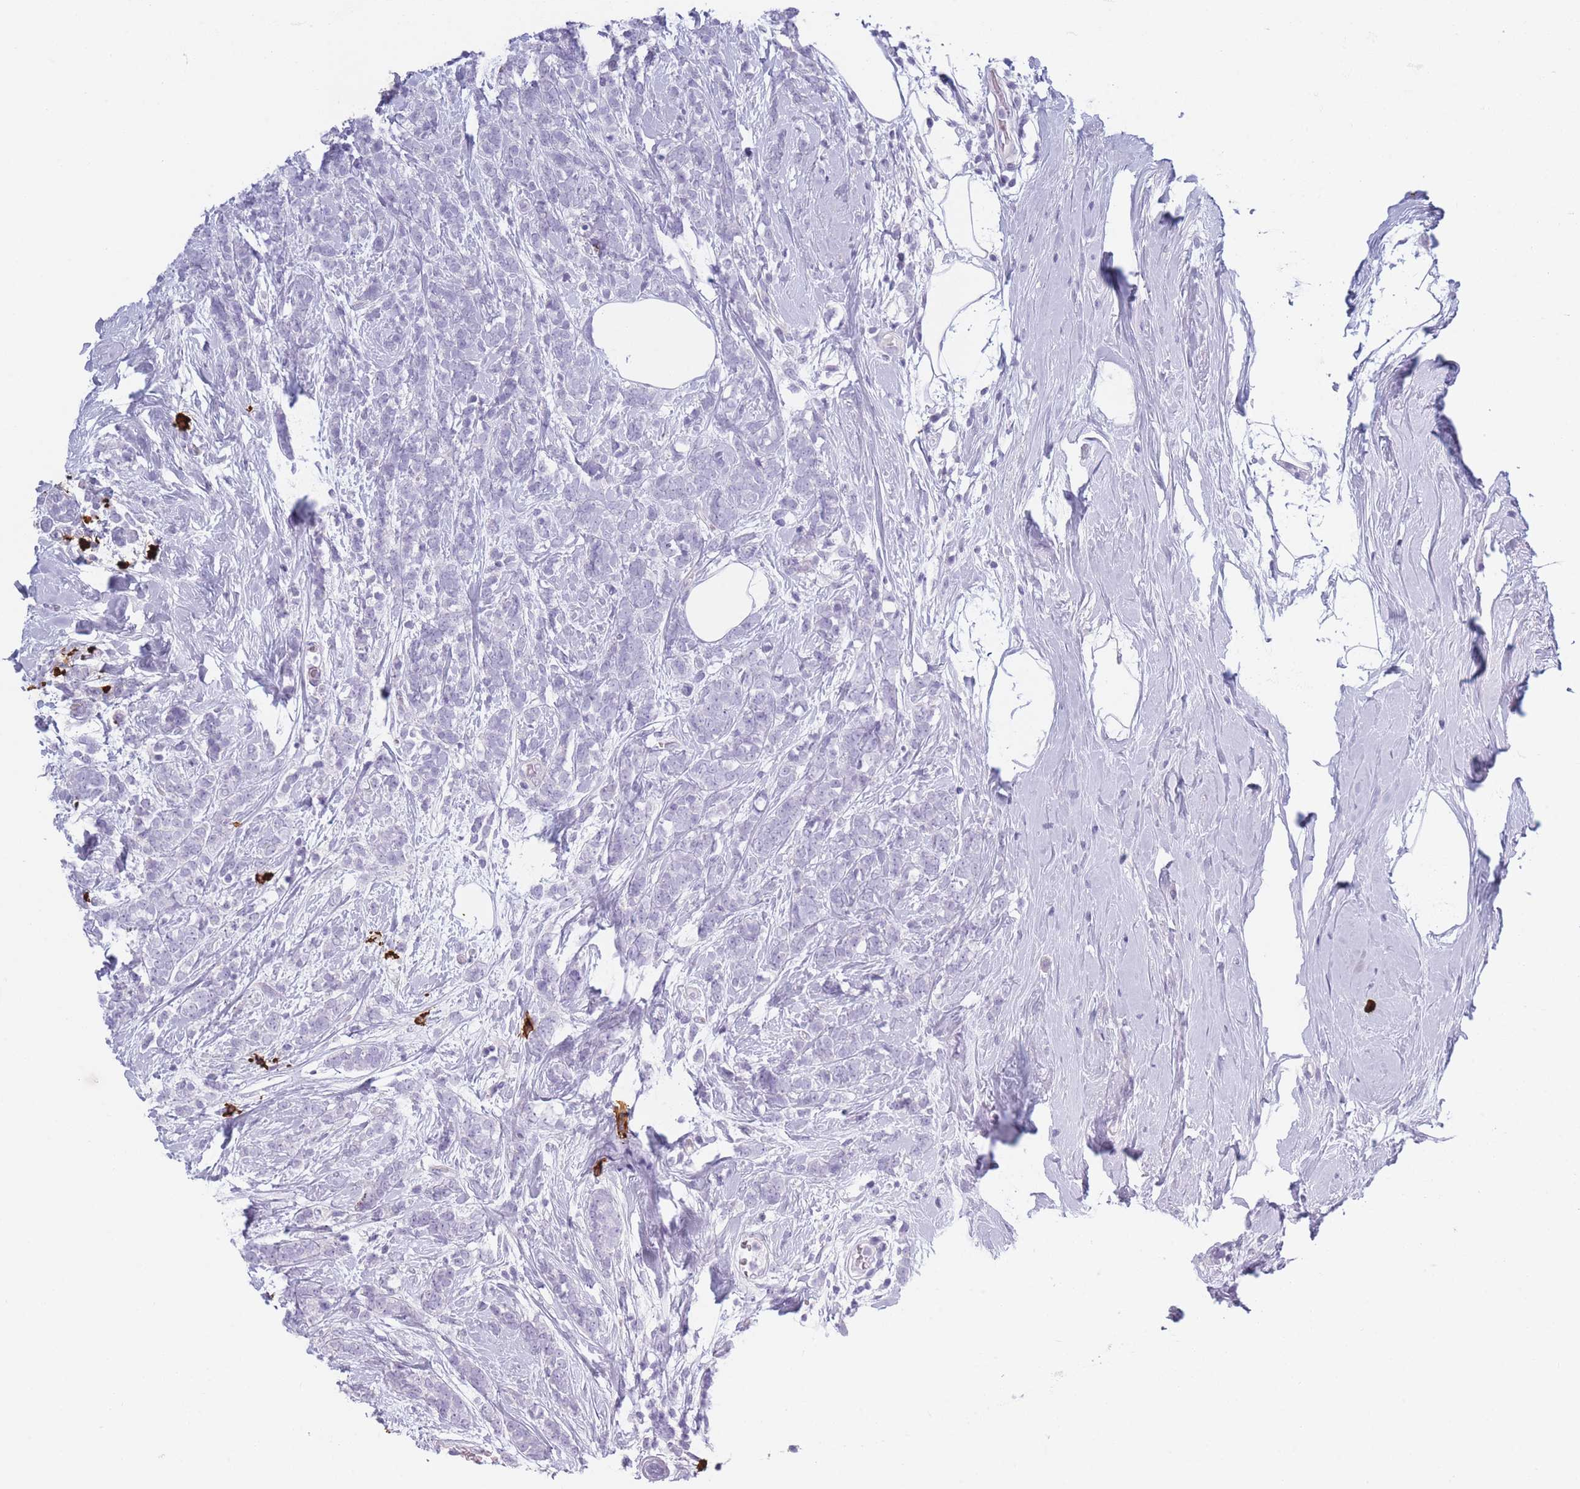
{"staining": {"intensity": "negative", "quantity": "none", "location": "none"}, "tissue": "breast cancer", "cell_type": "Tumor cells", "image_type": "cancer", "snomed": [{"axis": "morphology", "description": "Lobular carcinoma"}, {"axis": "topography", "description": "Breast"}], "caption": "DAB (3,3'-diaminobenzidine) immunohistochemical staining of breast cancer displays no significant expression in tumor cells.", "gene": "PLEKHG2", "patient": {"sex": "female", "age": 58}}